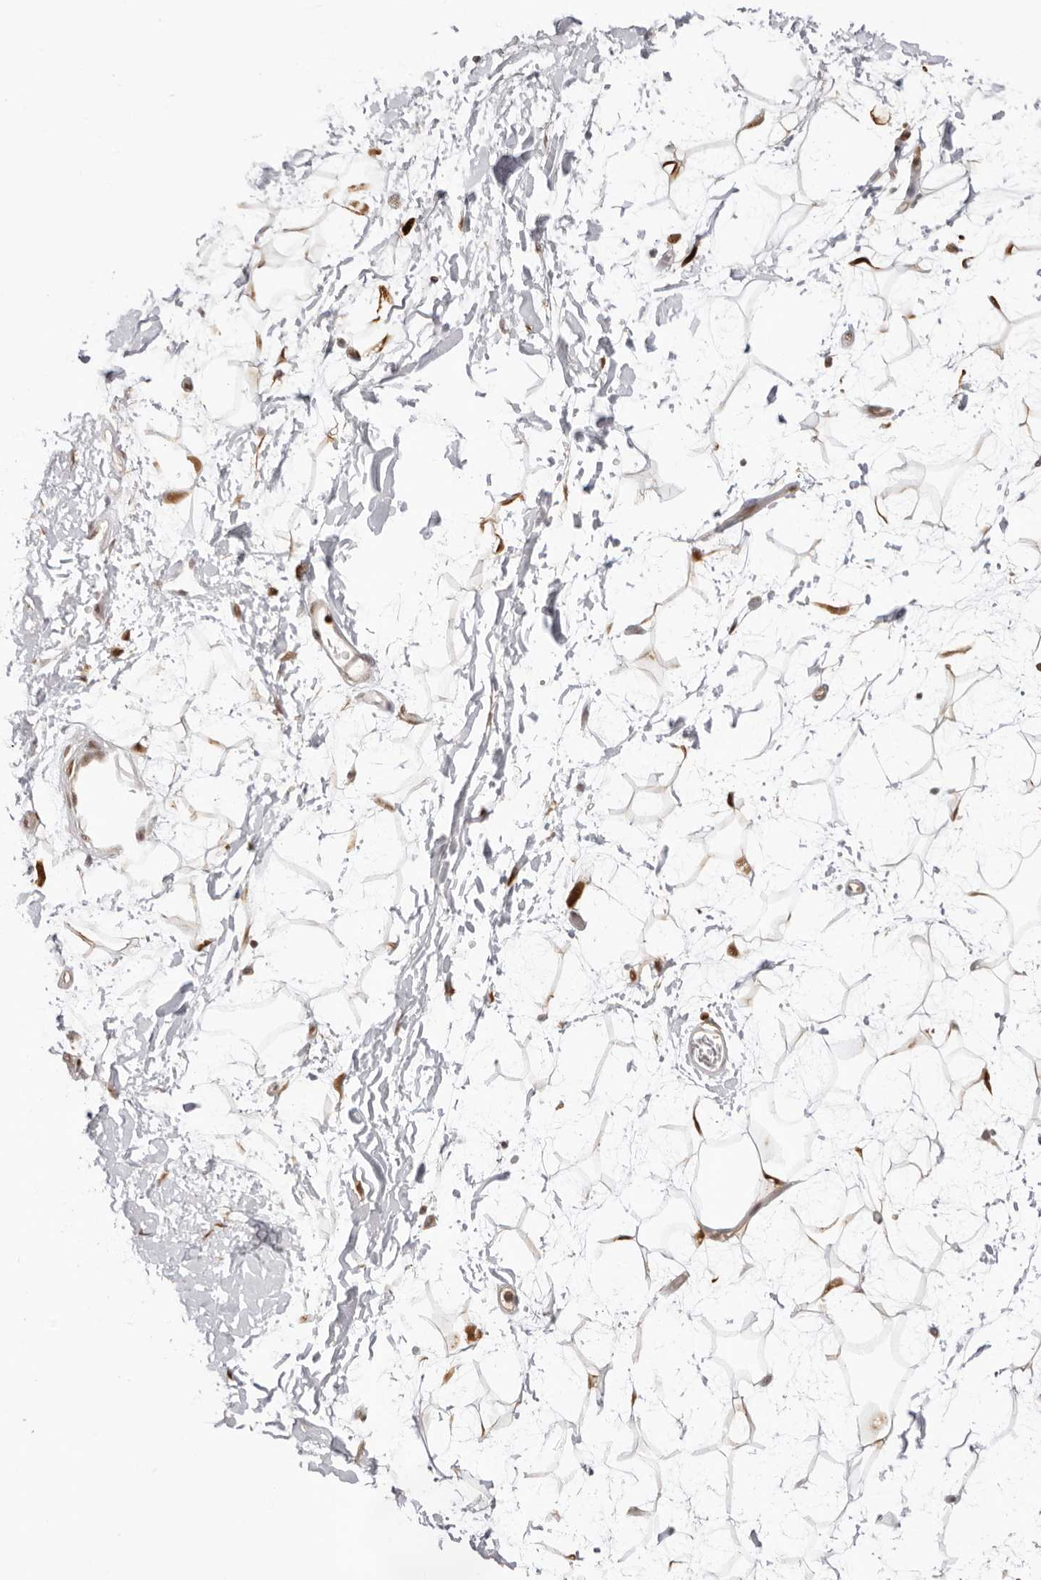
{"staining": {"intensity": "moderate", "quantity": ">75%", "location": "nuclear"}, "tissue": "adipose tissue", "cell_type": "Adipocytes", "image_type": "normal", "snomed": [{"axis": "morphology", "description": "Normal tissue, NOS"}, {"axis": "topography", "description": "Soft tissue"}], "caption": "Immunohistochemical staining of benign adipose tissue shows medium levels of moderate nuclear positivity in about >75% of adipocytes.", "gene": "RNF146", "patient": {"sex": "male", "age": 72}}